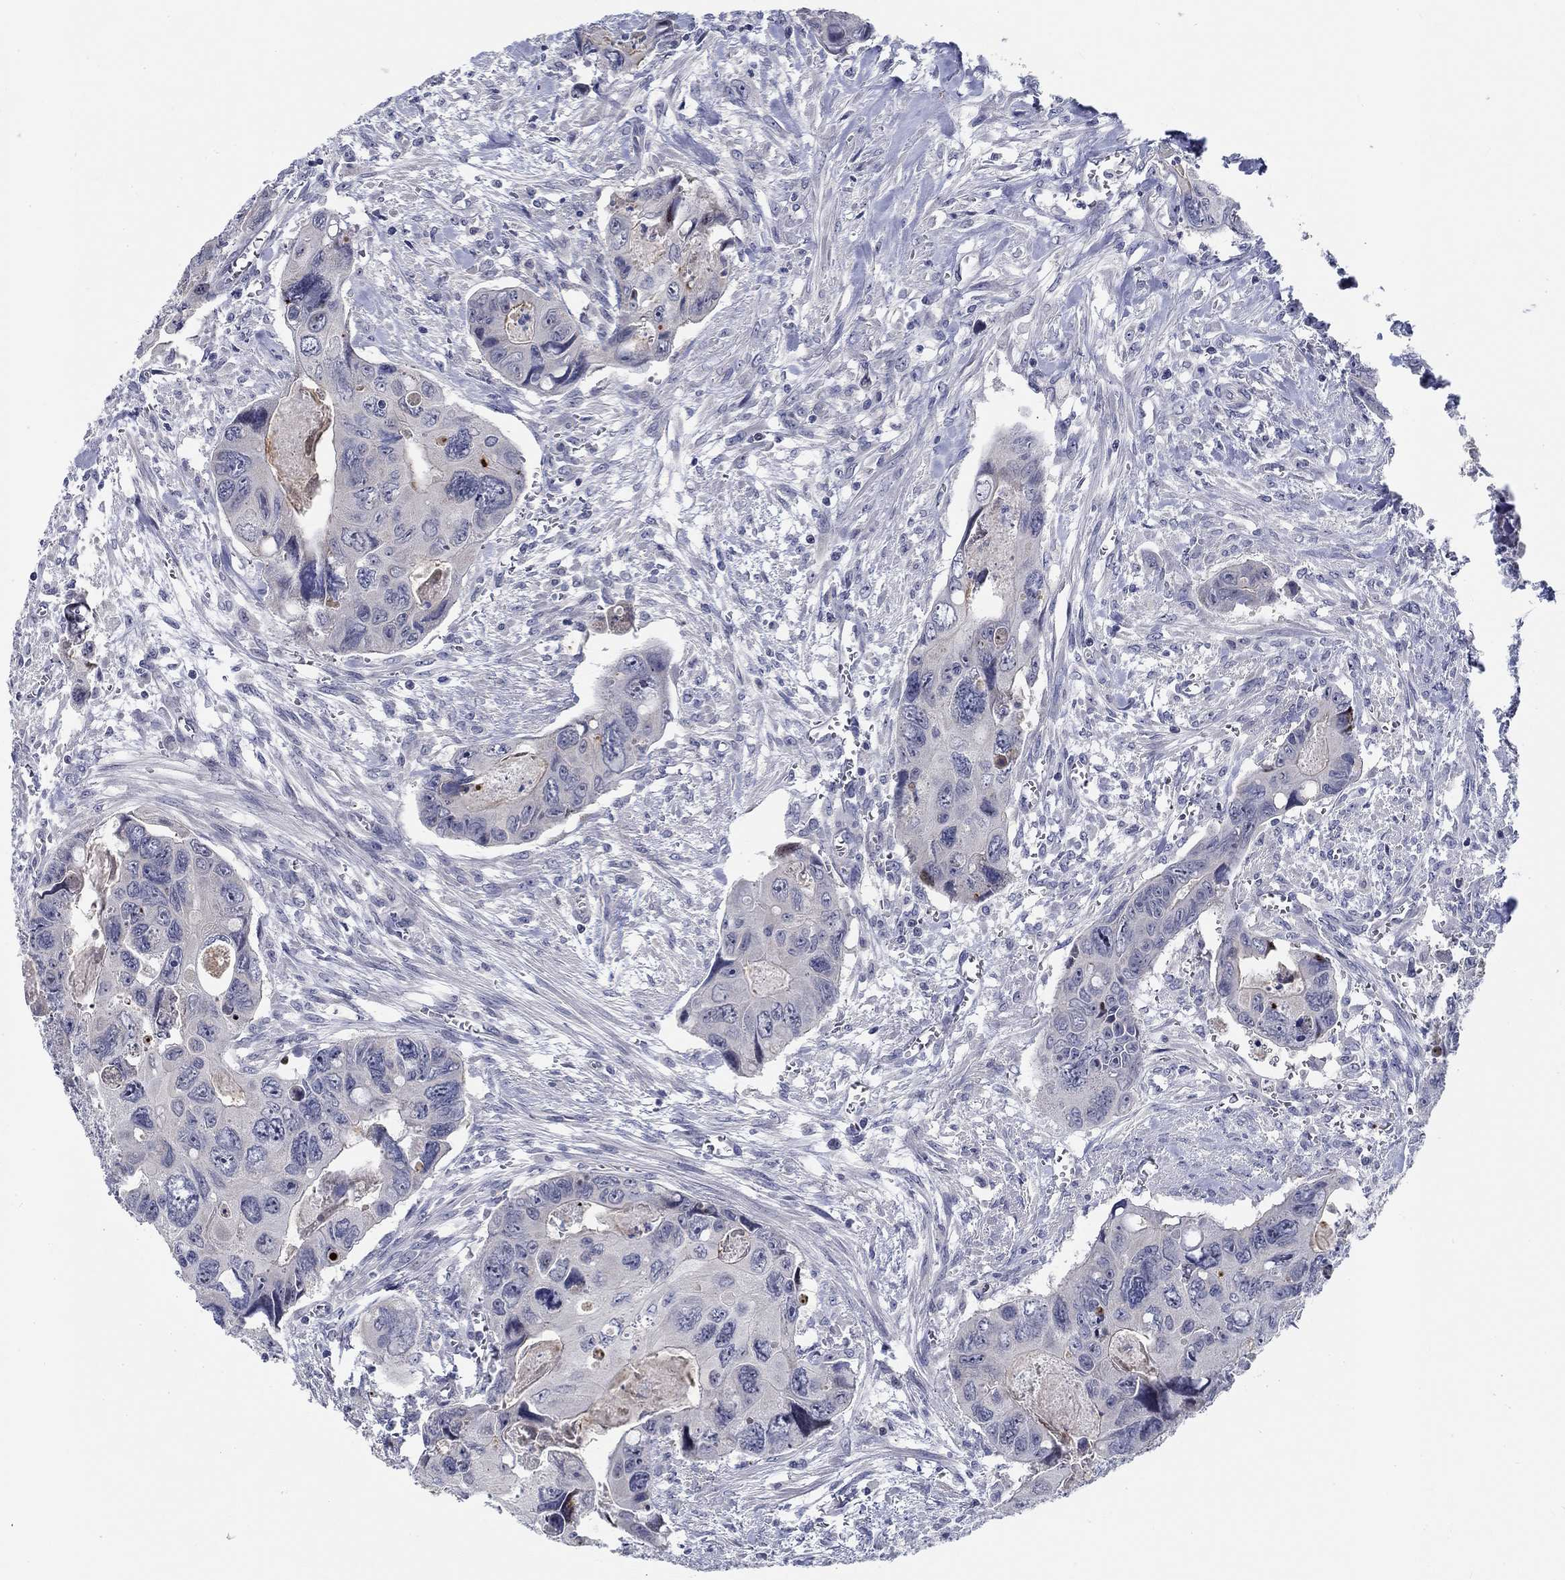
{"staining": {"intensity": "strong", "quantity": "<25%", "location": "nuclear"}, "tissue": "colorectal cancer", "cell_type": "Tumor cells", "image_type": "cancer", "snomed": [{"axis": "morphology", "description": "Adenocarcinoma, NOS"}, {"axis": "topography", "description": "Rectum"}], "caption": "IHC (DAB (3,3'-diaminobenzidine)) staining of colorectal cancer (adenocarcinoma) reveals strong nuclear protein expression in about <25% of tumor cells. The staining was performed using DAB to visualize the protein expression in brown, while the nuclei were stained in blue with hematoxylin (Magnification: 20x).", "gene": "SMIM18", "patient": {"sex": "male", "age": 62}}